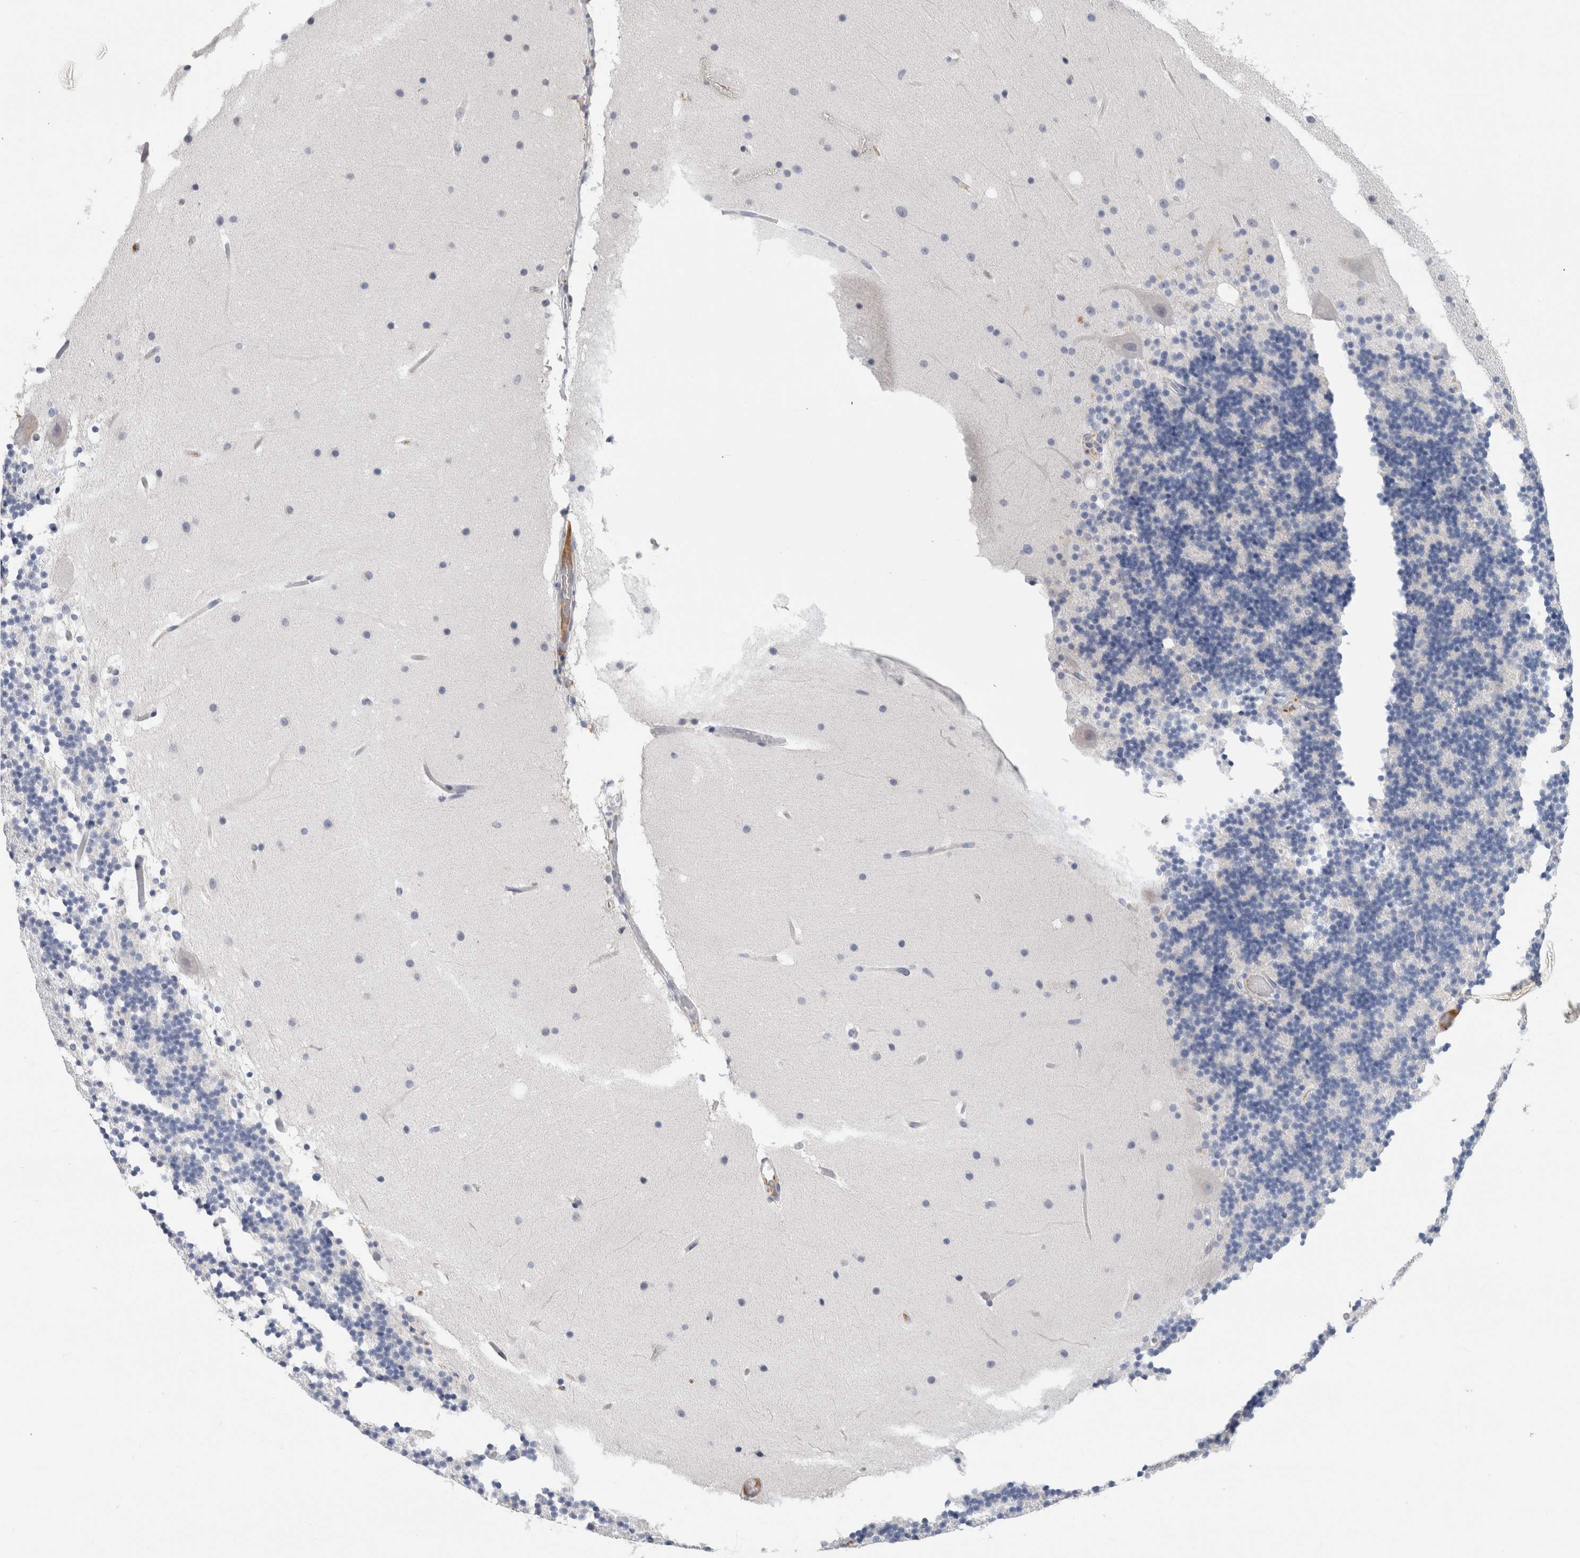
{"staining": {"intensity": "negative", "quantity": "none", "location": "none"}, "tissue": "cerebellum", "cell_type": "Cells in granular layer", "image_type": "normal", "snomed": [{"axis": "morphology", "description": "Normal tissue, NOS"}, {"axis": "topography", "description": "Cerebellum"}], "caption": "The IHC micrograph has no significant staining in cells in granular layer of cerebellum. Brightfield microscopy of immunohistochemistry stained with DAB (3,3'-diaminobenzidine) (brown) and hematoxylin (blue), captured at high magnification.", "gene": "SCGB1A1", "patient": {"sex": "male", "age": 57}}